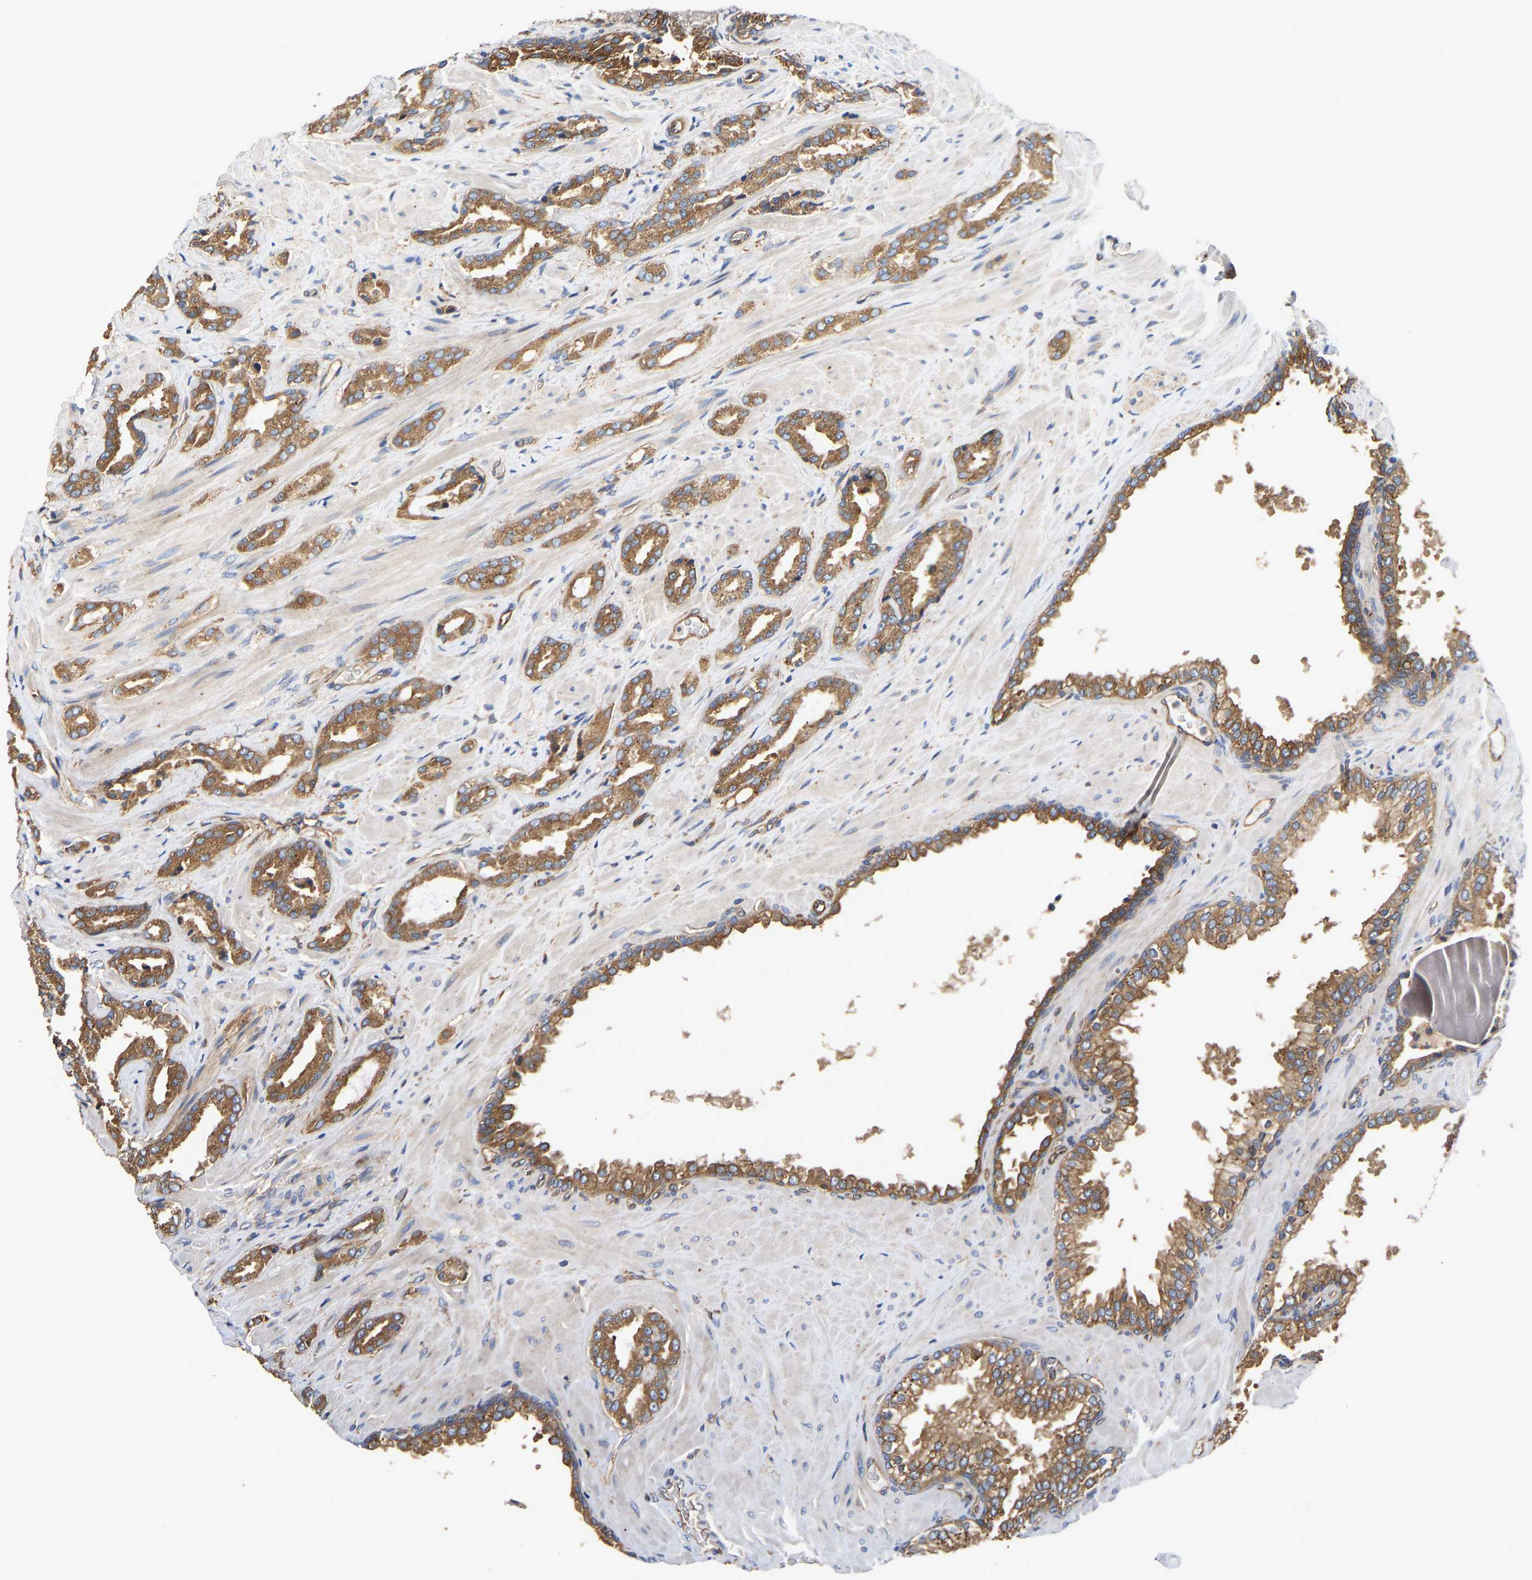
{"staining": {"intensity": "moderate", "quantity": ">75%", "location": "cytoplasmic/membranous"}, "tissue": "prostate cancer", "cell_type": "Tumor cells", "image_type": "cancer", "snomed": [{"axis": "morphology", "description": "Adenocarcinoma, High grade"}, {"axis": "topography", "description": "Prostate"}], "caption": "Prostate adenocarcinoma (high-grade) stained with DAB (3,3'-diaminobenzidine) IHC demonstrates medium levels of moderate cytoplasmic/membranous expression in about >75% of tumor cells.", "gene": "FLNB", "patient": {"sex": "male", "age": 64}}